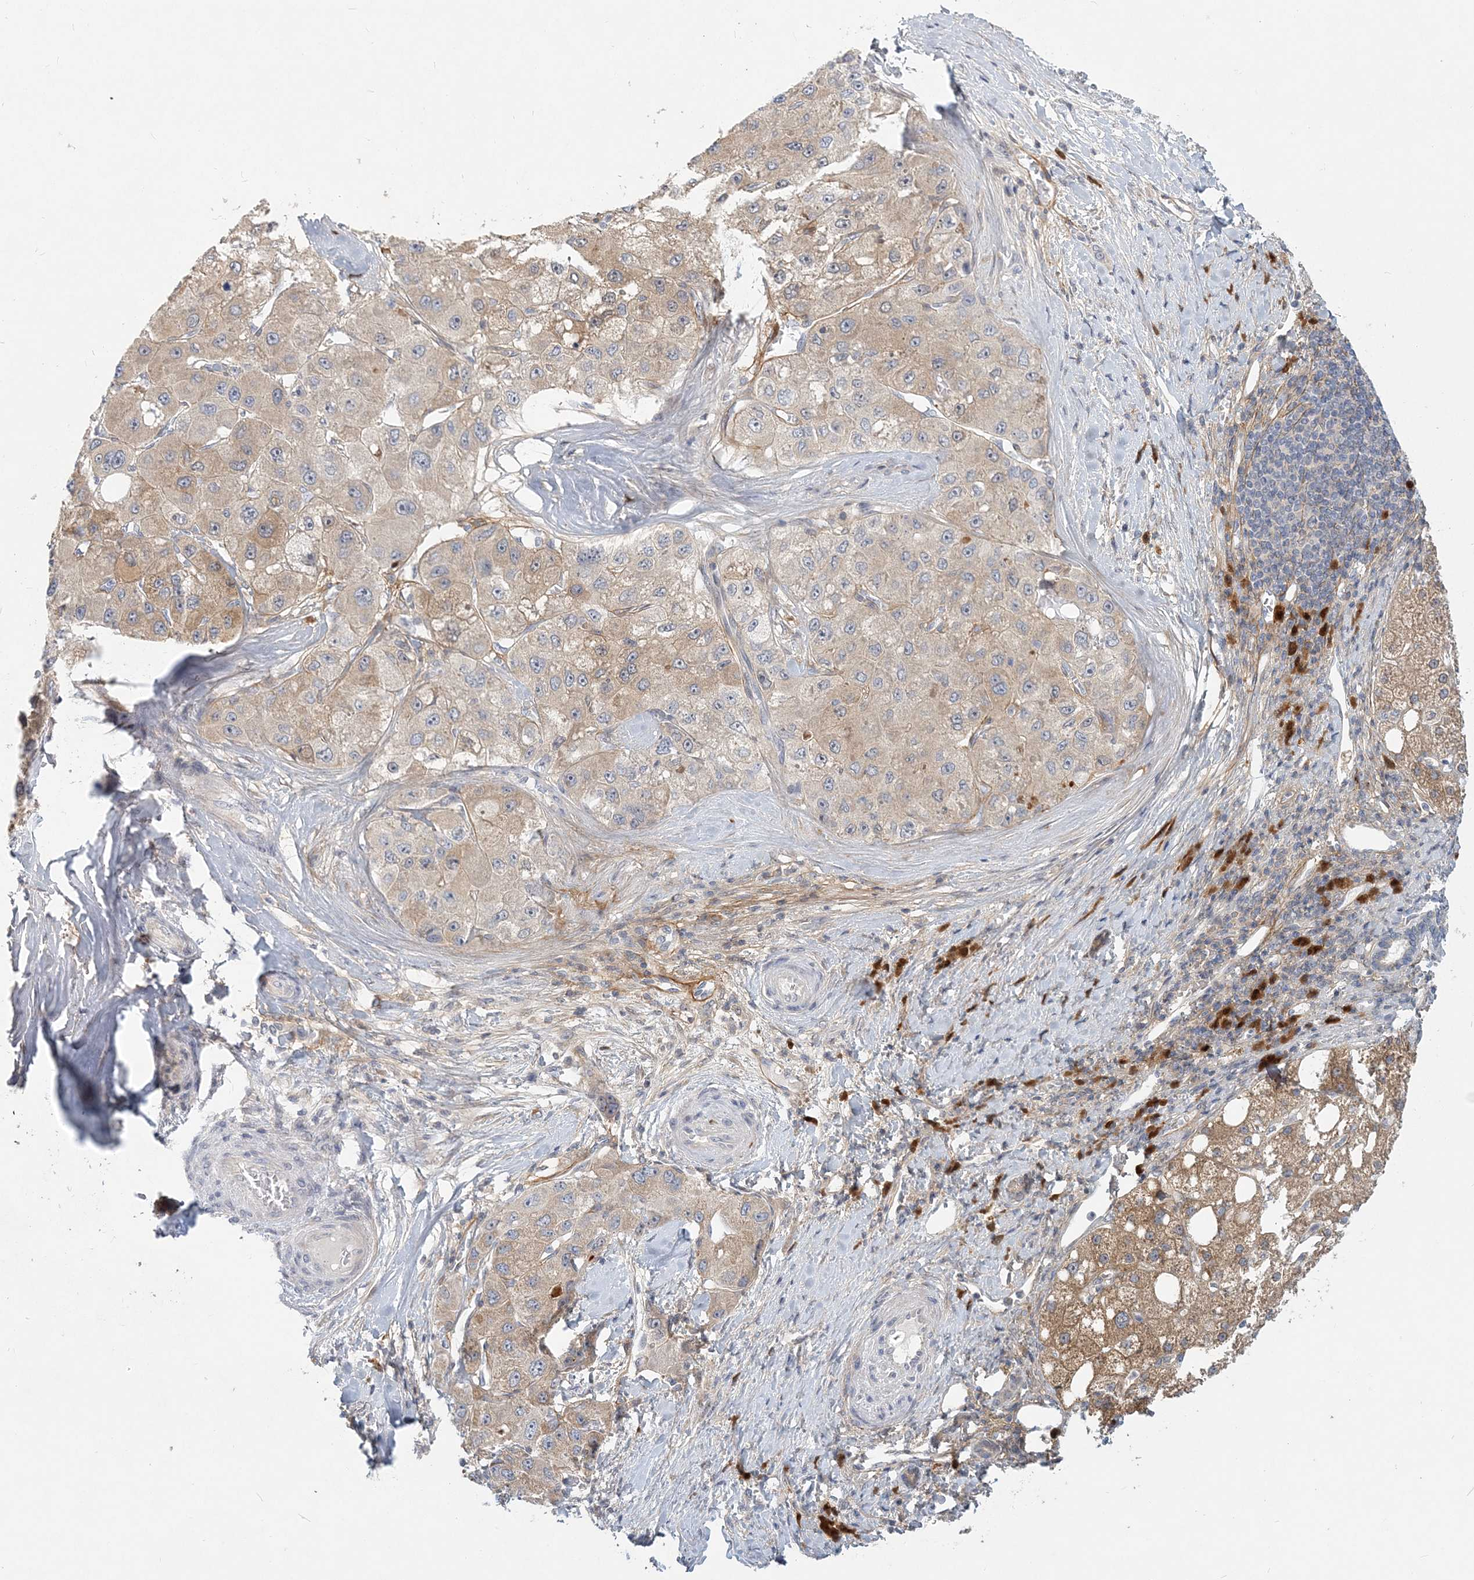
{"staining": {"intensity": "weak", "quantity": ">75%", "location": "cytoplasmic/membranous"}, "tissue": "liver cancer", "cell_type": "Tumor cells", "image_type": "cancer", "snomed": [{"axis": "morphology", "description": "Carcinoma, Hepatocellular, NOS"}, {"axis": "topography", "description": "Liver"}], "caption": "Approximately >75% of tumor cells in liver cancer show weak cytoplasmic/membranous protein positivity as visualized by brown immunohistochemical staining.", "gene": "GMPPA", "patient": {"sex": "male", "age": 80}}